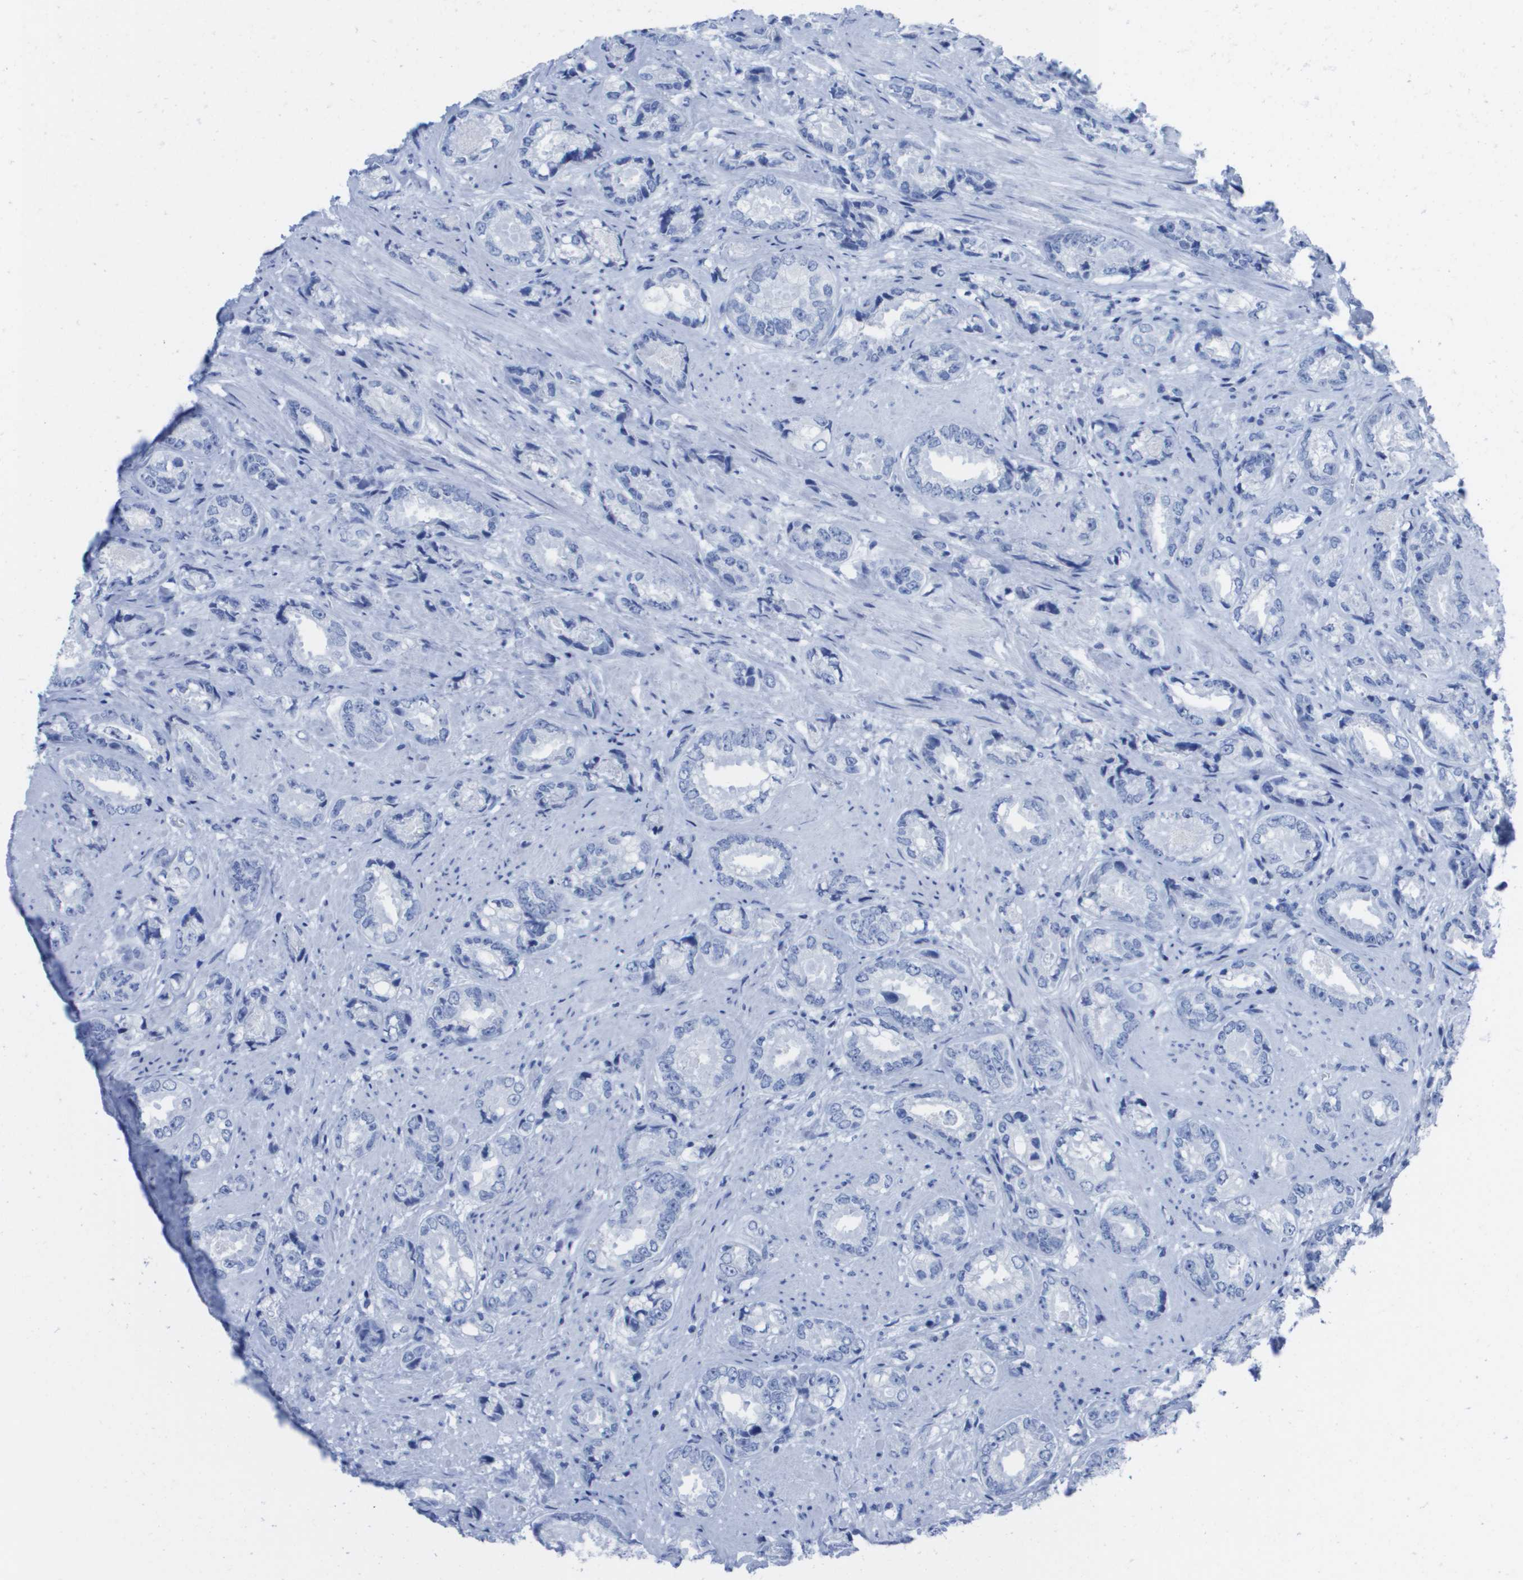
{"staining": {"intensity": "negative", "quantity": "none", "location": "none"}, "tissue": "prostate cancer", "cell_type": "Tumor cells", "image_type": "cancer", "snomed": [{"axis": "morphology", "description": "Adenocarcinoma, High grade"}, {"axis": "topography", "description": "Prostate"}], "caption": "An immunohistochemistry histopathology image of prostate cancer is shown. There is no staining in tumor cells of prostate cancer.", "gene": "KCNA3", "patient": {"sex": "male", "age": 61}}